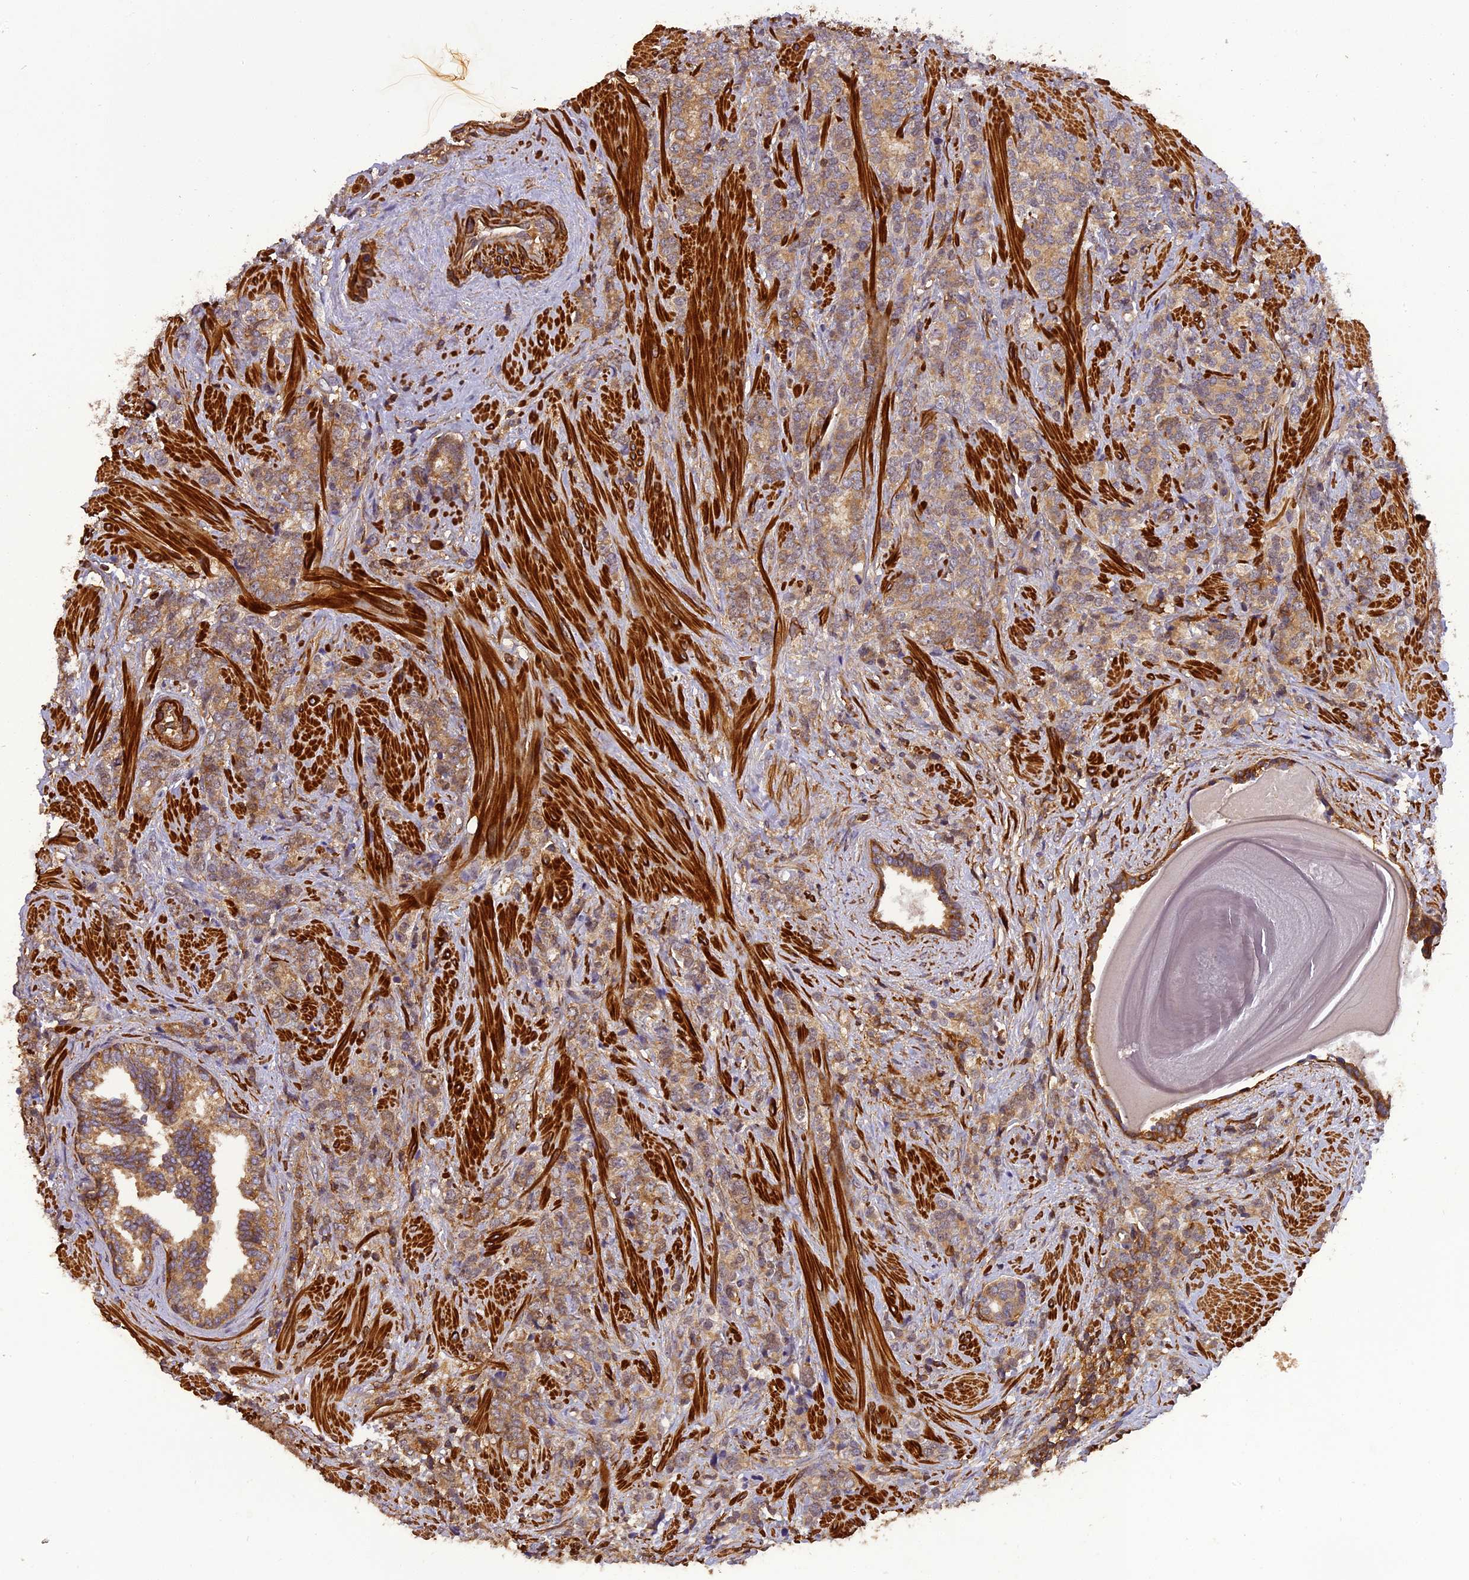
{"staining": {"intensity": "moderate", "quantity": ">75%", "location": "cytoplasmic/membranous"}, "tissue": "prostate cancer", "cell_type": "Tumor cells", "image_type": "cancer", "snomed": [{"axis": "morphology", "description": "Adenocarcinoma, High grade"}, {"axis": "topography", "description": "Prostate"}], "caption": "Prostate cancer stained with immunohistochemistry demonstrates moderate cytoplasmic/membranous positivity in about >75% of tumor cells.", "gene": "STOML1", "patient": {"sex": "male", "age": 64}}